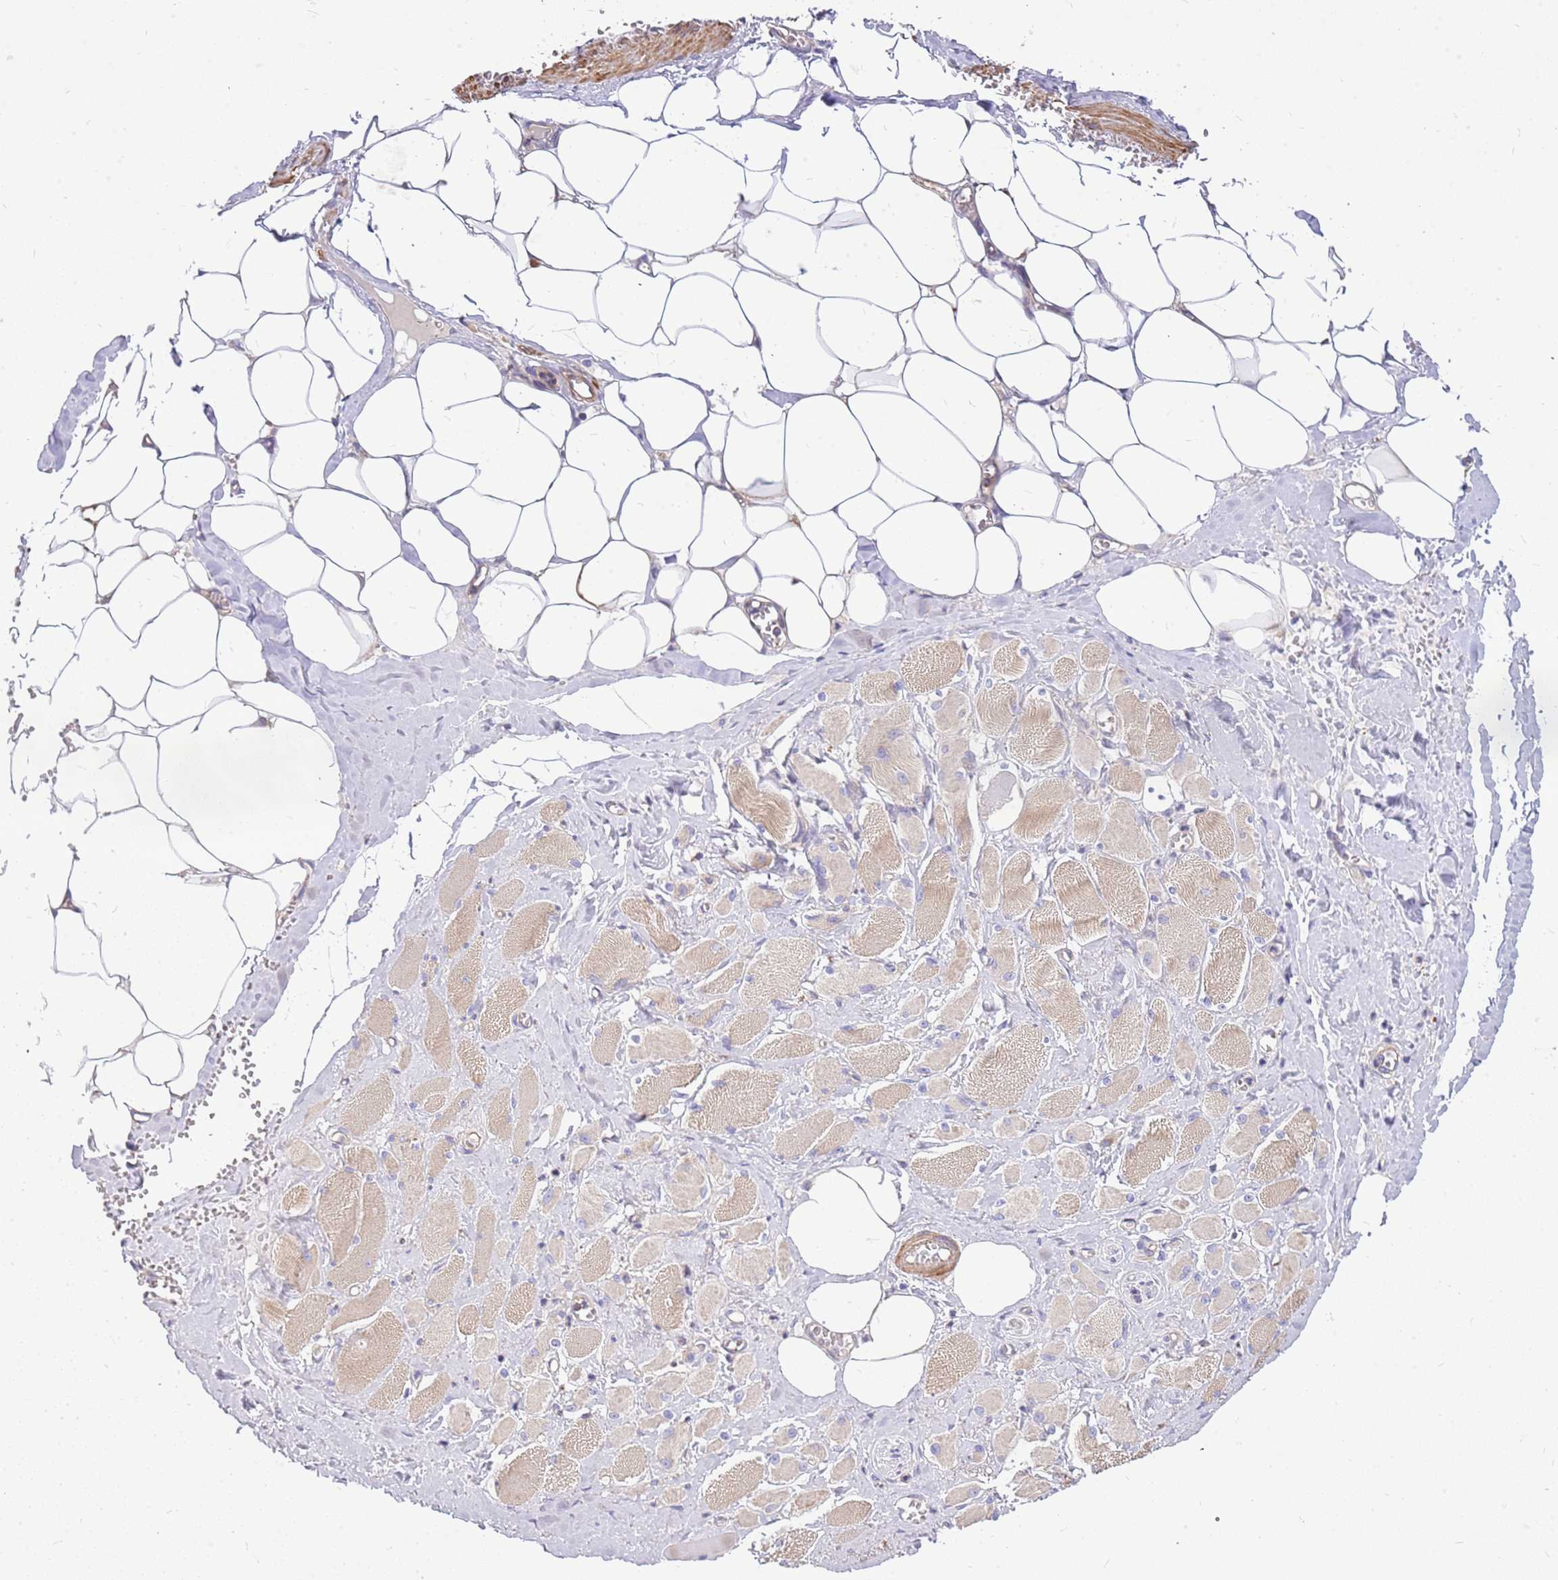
{"staining": {"intensity": "moderate", "quantity": ">75%", "location": "cytoplasmic/membranous"}, "tissue": "skeletal muscle", "cell_type": "Myocytes", "image_type": "normal", "snomed": [{"axis": "morphology", "description": "Normal tissue, NOS"}, {"axis": "morphology", "description": "Basal cell carcinoma"}, {"axis": "topography", "description": "Skeletal muscle"}], "caption": "Brown immunohistochemical staining in unremarkable skeletal muscle reveals moderate cytoplasmic/membranous positivity in about >75% of myocytes.", "gene": "MVD", "patient": {"sex": "female", "age": 64}}